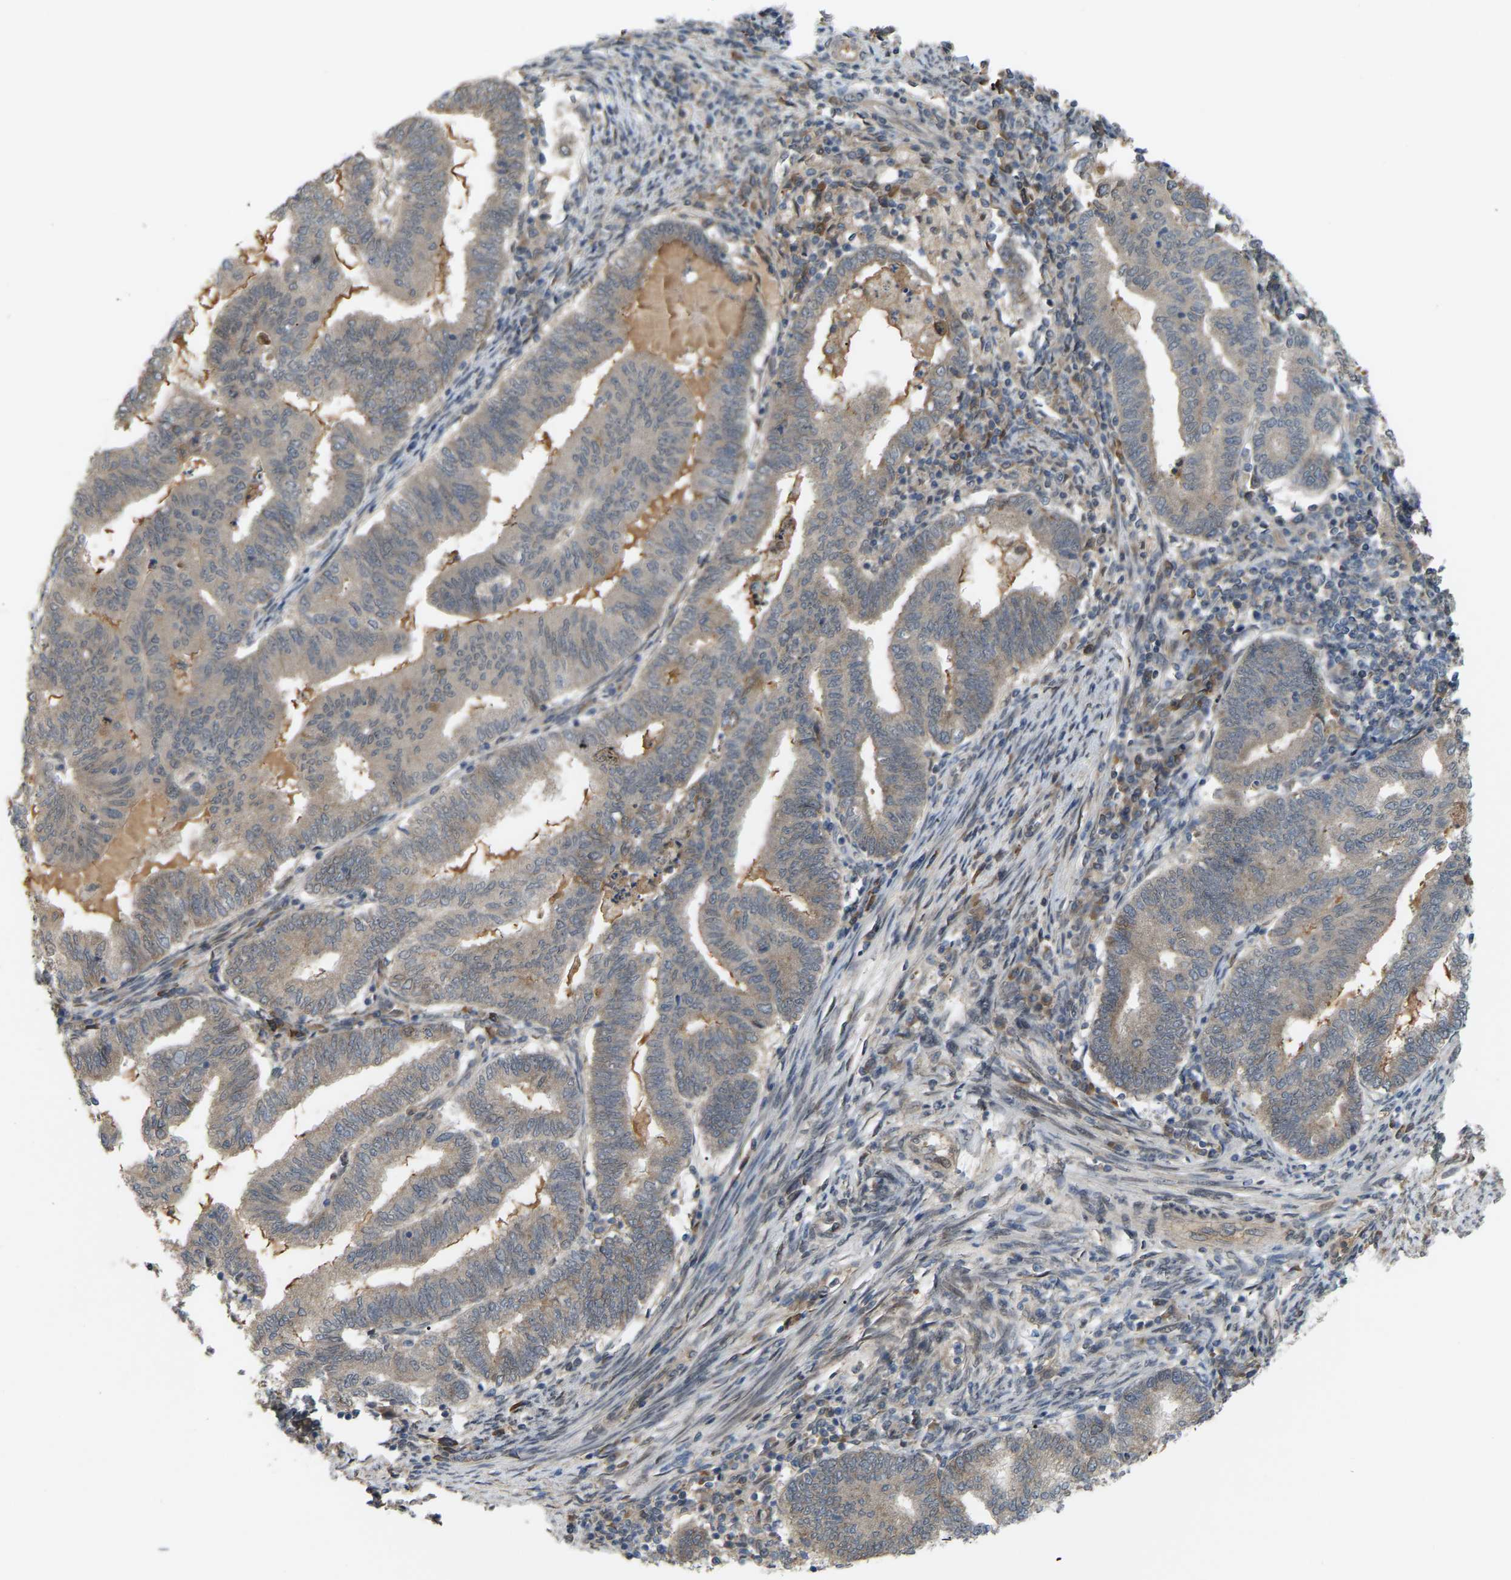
{"staining": {"intensity": "weak", "quantity": "<25%", "location": "cytoplasmic/membranous"}, "tissue": "endometrial cancer", "cell_type": "Tumor cells", "image_type": "cancer", "snomed": [{"axis": "morphology", "description": "Polyp, NOS"}, {"axis": "morphology", "description": "Adenocarcinoma, NOS"}, {"axis": "morphology", "description": "Adenoma, NOS"}, {"axis": "topography", "description": "Endometrium"}], "caption": "Protein analysis of polyp (endometrial) displays no significant positivity in tumor cells.", "gene": "CROT", "patient": {"sex": "female", "age": 79}}